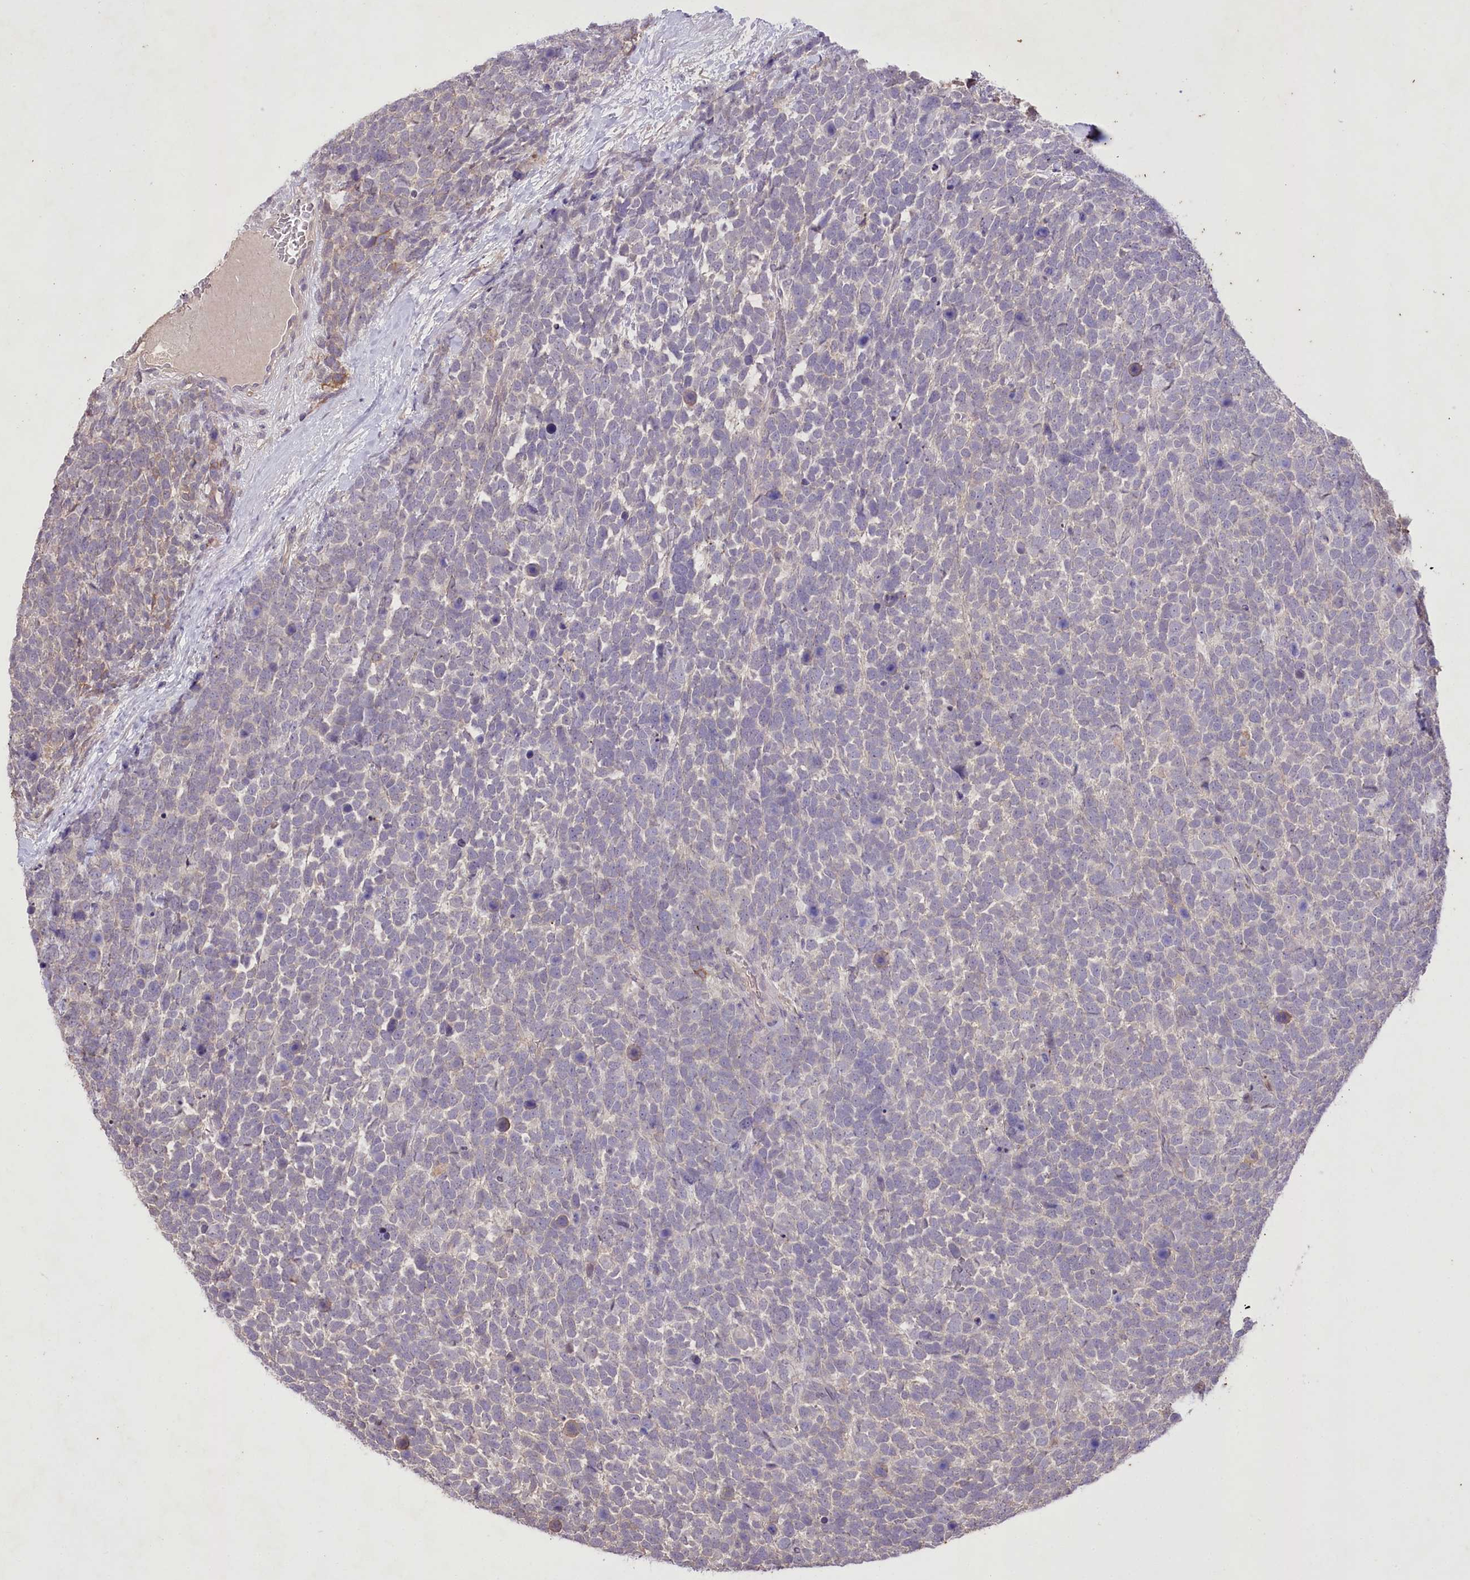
{"staining": {"intensity": "negative", "quantity": "none", "location": "none"}, "tissue": "urothelial cancer", "cell_type": "Tumor cells", "image_type": "cancer", "snomed": [{"axis": "morphology", "description": "Urothelial carcinoma, High grade"}, {"axis": "topography", "description": "Urinary bladder"}], "caption": "Tumor cells are negative for protein expression in human urothelial carcinoma (high-grade).", "gene": "ENPP1", "patient": {"sex": "female", "age": 82}}